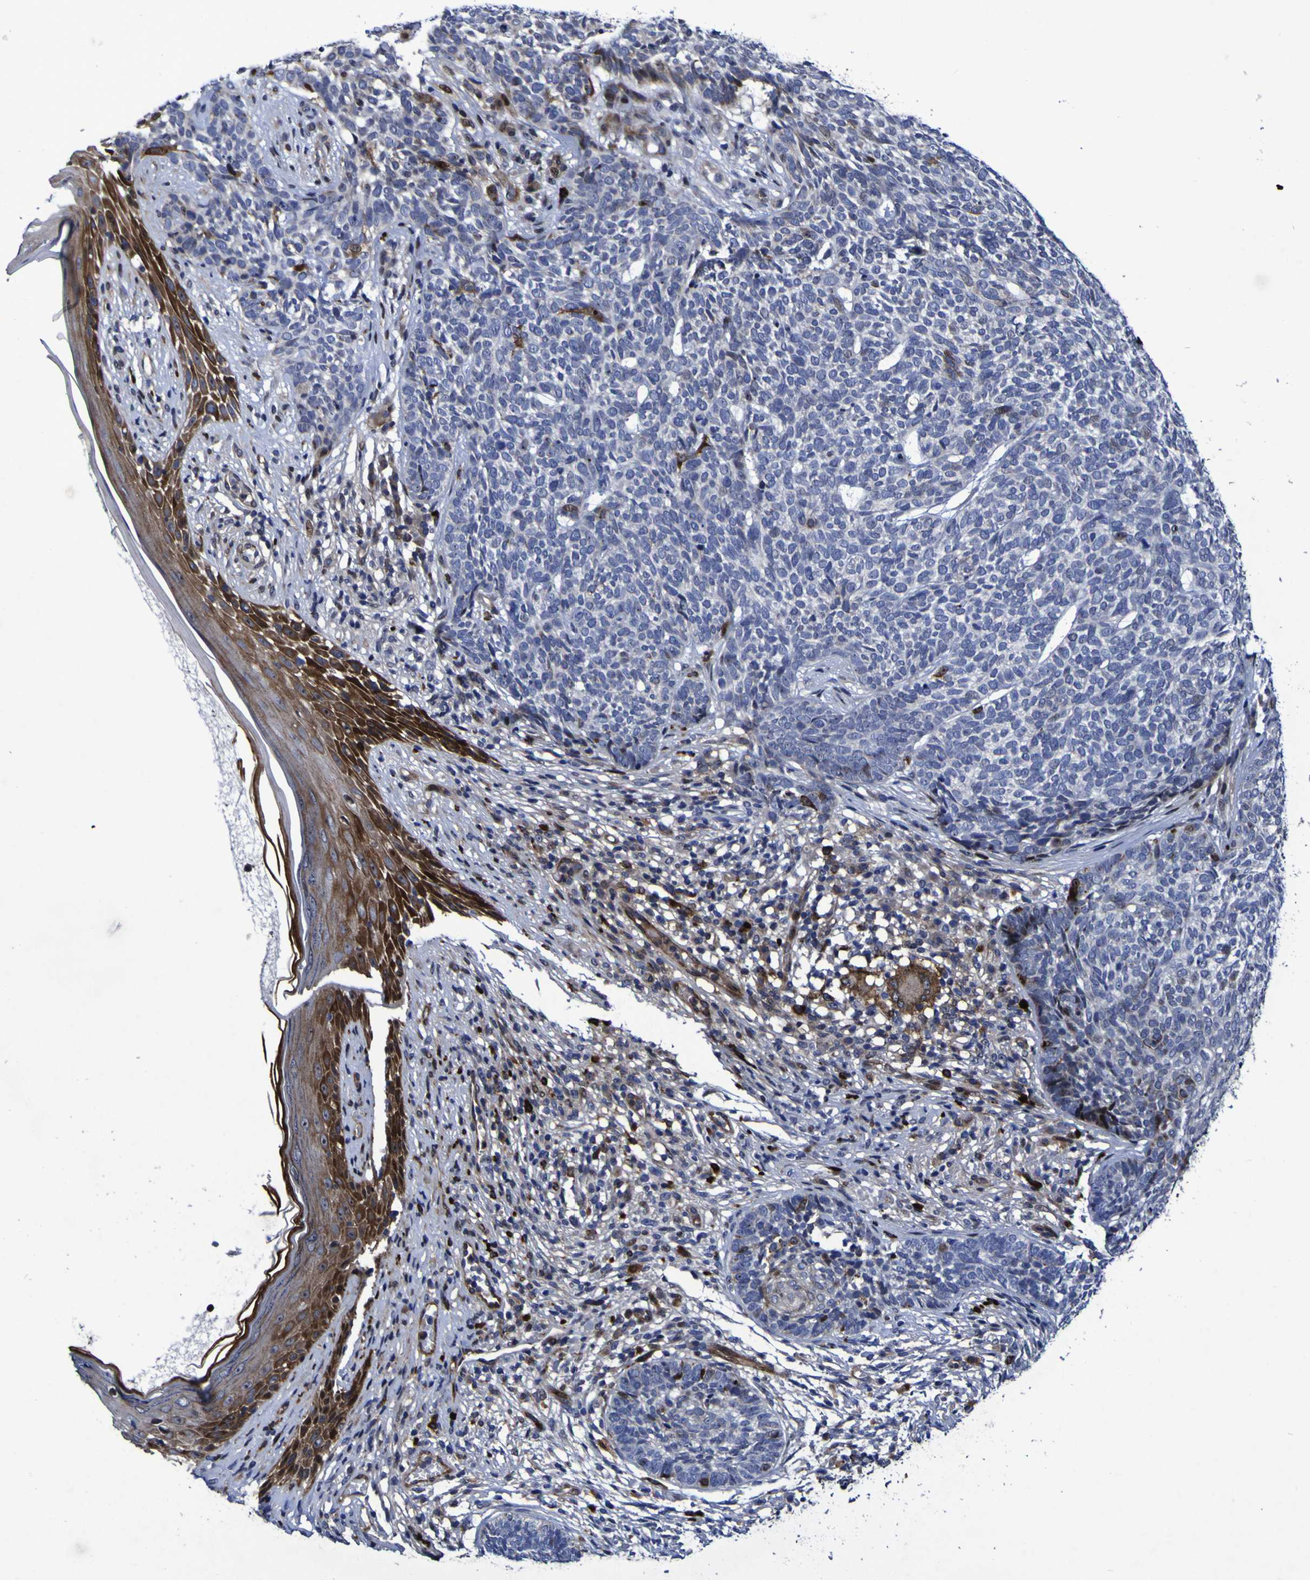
{"staining": {"intensity": "strong", "quantity": "<25%", "location": "cytoplasmic/membranous,nuclear"}, "tissue": "skin cancer", "cell_type": "Tumor cells", "image_type": "cancer", "snomed": [{"axis": "morphology", "description": "Basal cell carcinoma"}, {"axis": "topography", "description": "Skin"}], "caption": "A brown stain labels strong cytoplasmic/membranous and nuclear positivity of a protein in basal cell carcinoma (skin) tumor cells.", "gene": "MGLL", "patient": {"sex": "female", "age": 84}}